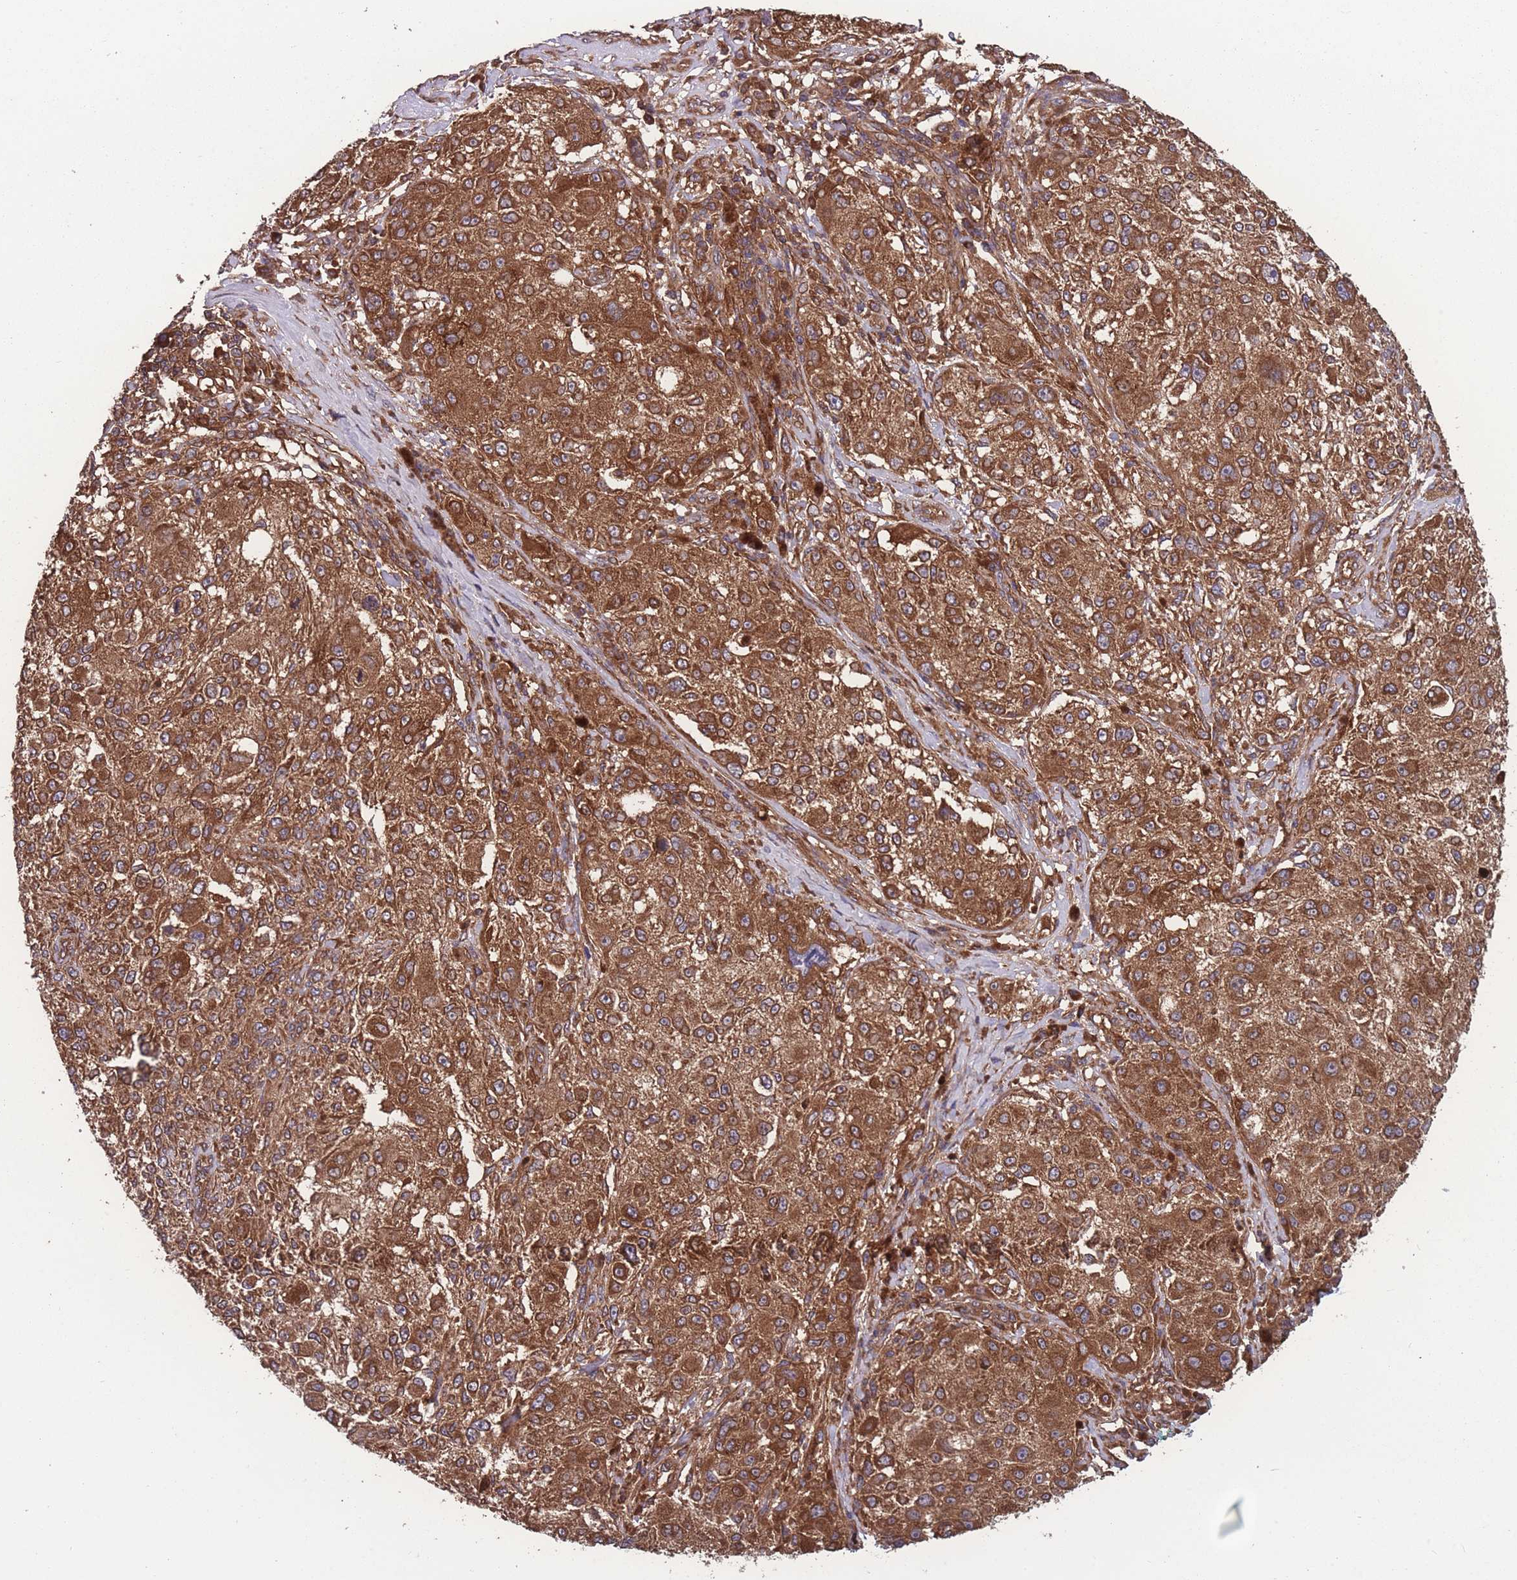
{"staining": {"intensity": "strong", "quantity": ">75%", "location": "cytoplasmic/membranous"}, "tissue": "melanoma", "cell_type": "Tumor cells", "image_type": "cancer", "snomed": [{"axis": "morphology", "description": "Necrosis, NOS"}, {"axis": "morphology", "description": "Malignant melanoma, NOS"}, {"axis": "topography", "description": "Skin"}], "caption": "Malignant melanoma was stained to show a protein in brown. There is high levels of strong cytoplasmic/membranous expression in about >75% of tumor cells. (Stains: DAB in brown, nuclei in blue, Microscopy: brightfield microscopy at high magnification).", "gene": "ZPR1", "patient": {"sex": "female", "age": 87}}